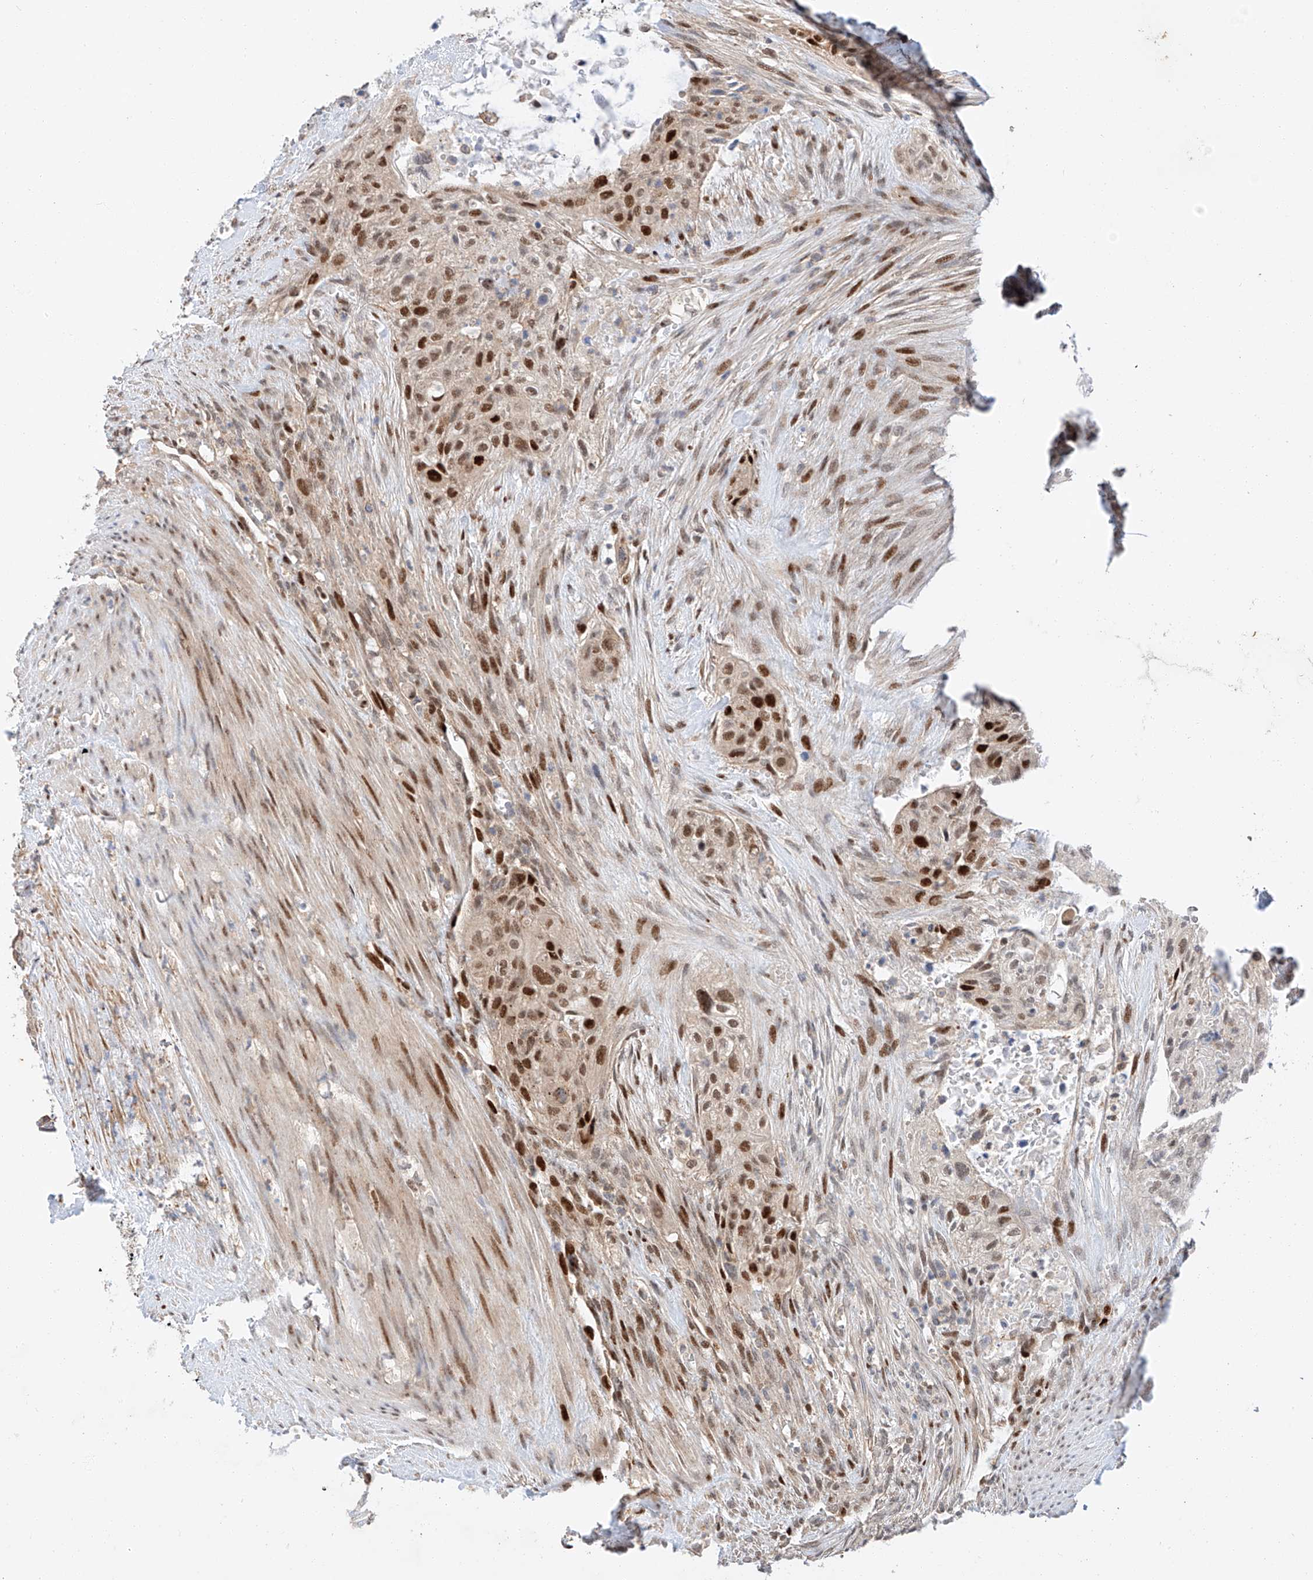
{"staining": {"intensity": "moderate", "quantity": ">75%", "location": "nuclear"}, "tissue": "urothelial cancer", "cell_type": "Tumor cells", "image_type": "cancer", "snomed": [{"axis": "morphology", "description": "Urothelial carcinoma, High grade"}, {"axis": "topography", "description": "Urinary bladder"}], "caption": "Urothelial cancer was stained to show a protein in brown. There is medium levels of moderate nuclear positivity in approximately >75% of tumor cells. (DAB (3,3'-diaminobenzidine) = brown stain, brightfield microscopy at high magnification).", "gene": "HDAC9", "patient": {"sex": "male", "age": 35}}